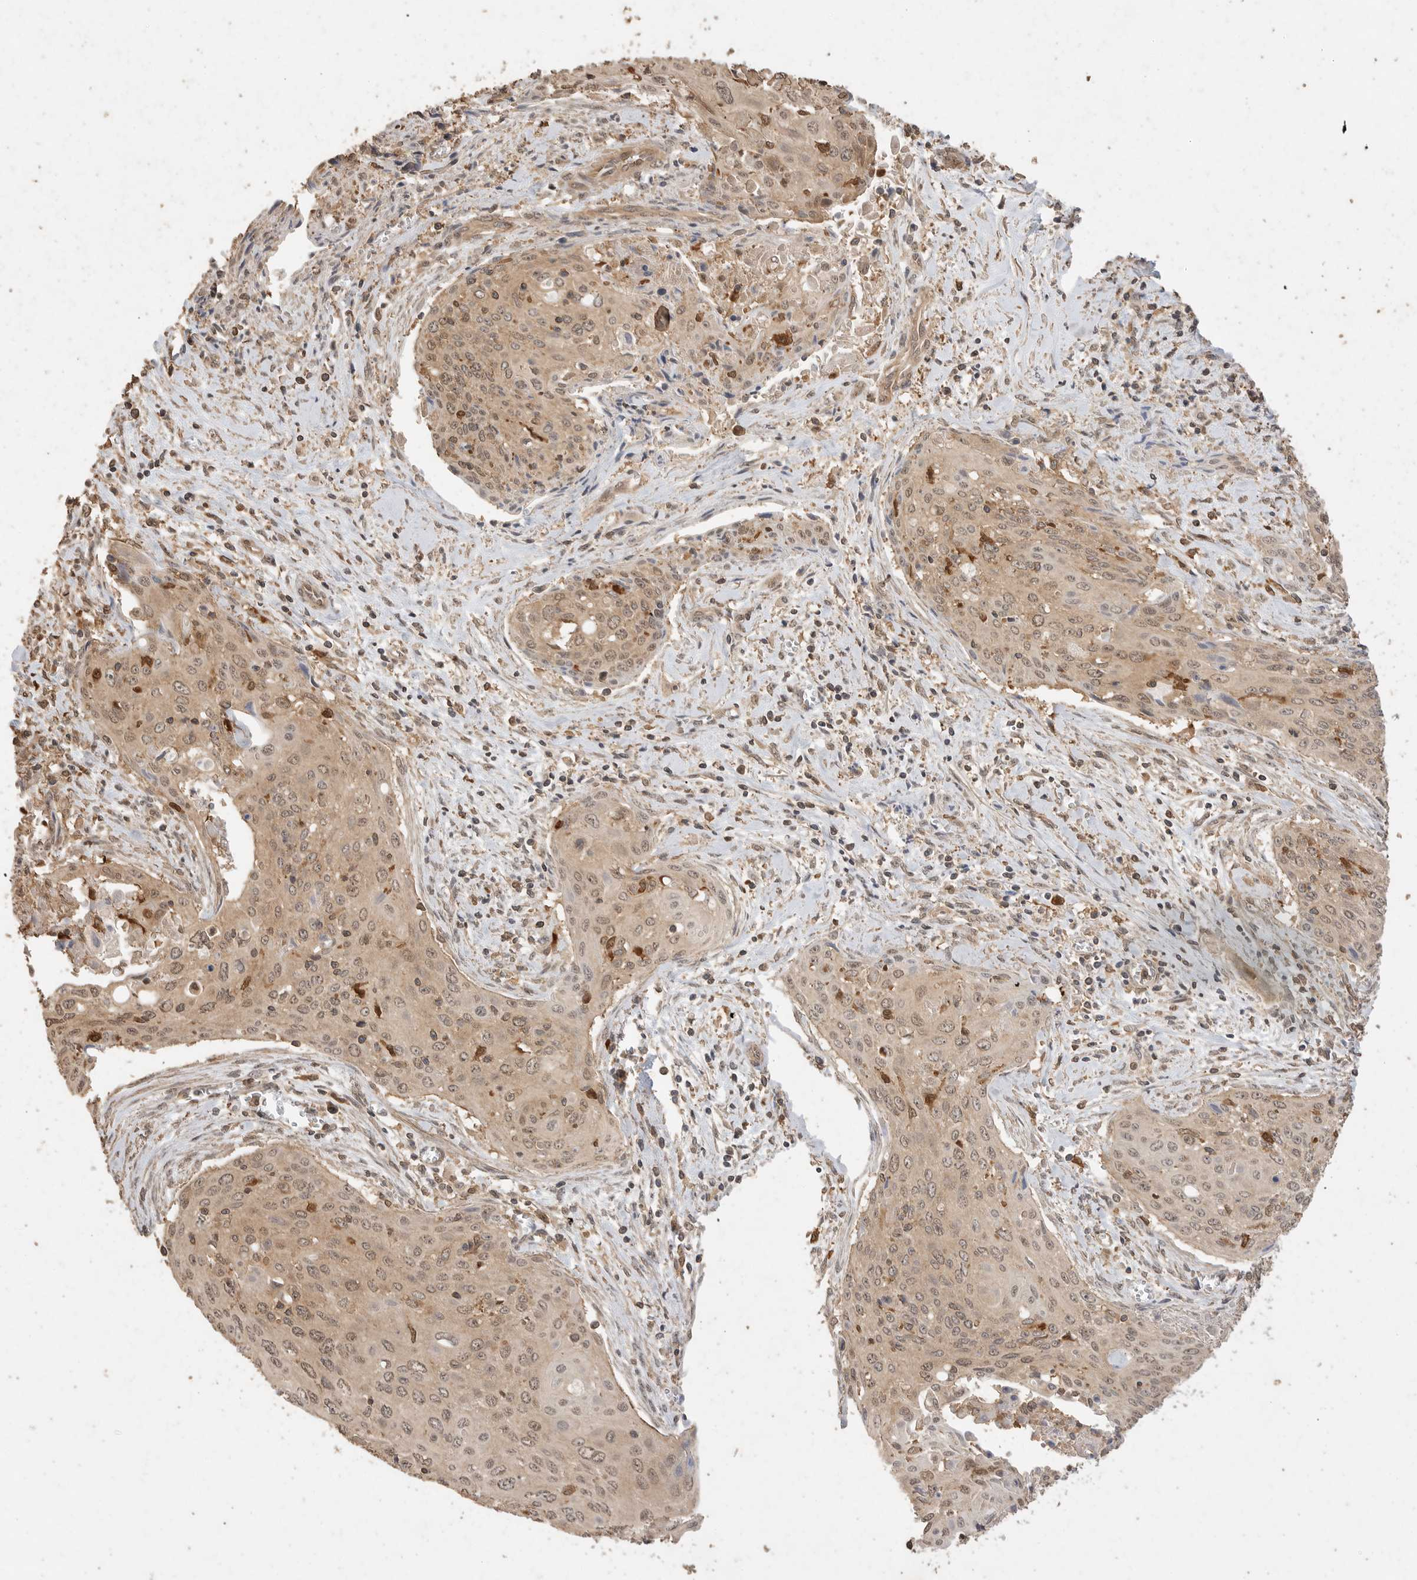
{"staining": {"intensity": "weak", "quantity": ">75%", "location": "cytoplasmic/membranous,nuclear"}, "tissue": "cervical cancer", "cell_type": "Tumor cells", "image_type": "cancer", "snomed": [{"axis": "morphology", "description": "Squamous cell carcinoma, NOS"}, {"axis": "topography", "description": "Cervix"}], "caption": "This histopathology image displays immunohistochemistry staining of cervical cancer, with low weak cytoplasmic/membranous and nuclear staining in about >75% of tumor cells.", "gene": "MAP2K1", "patient": {"sex": "female", "age": 55}}